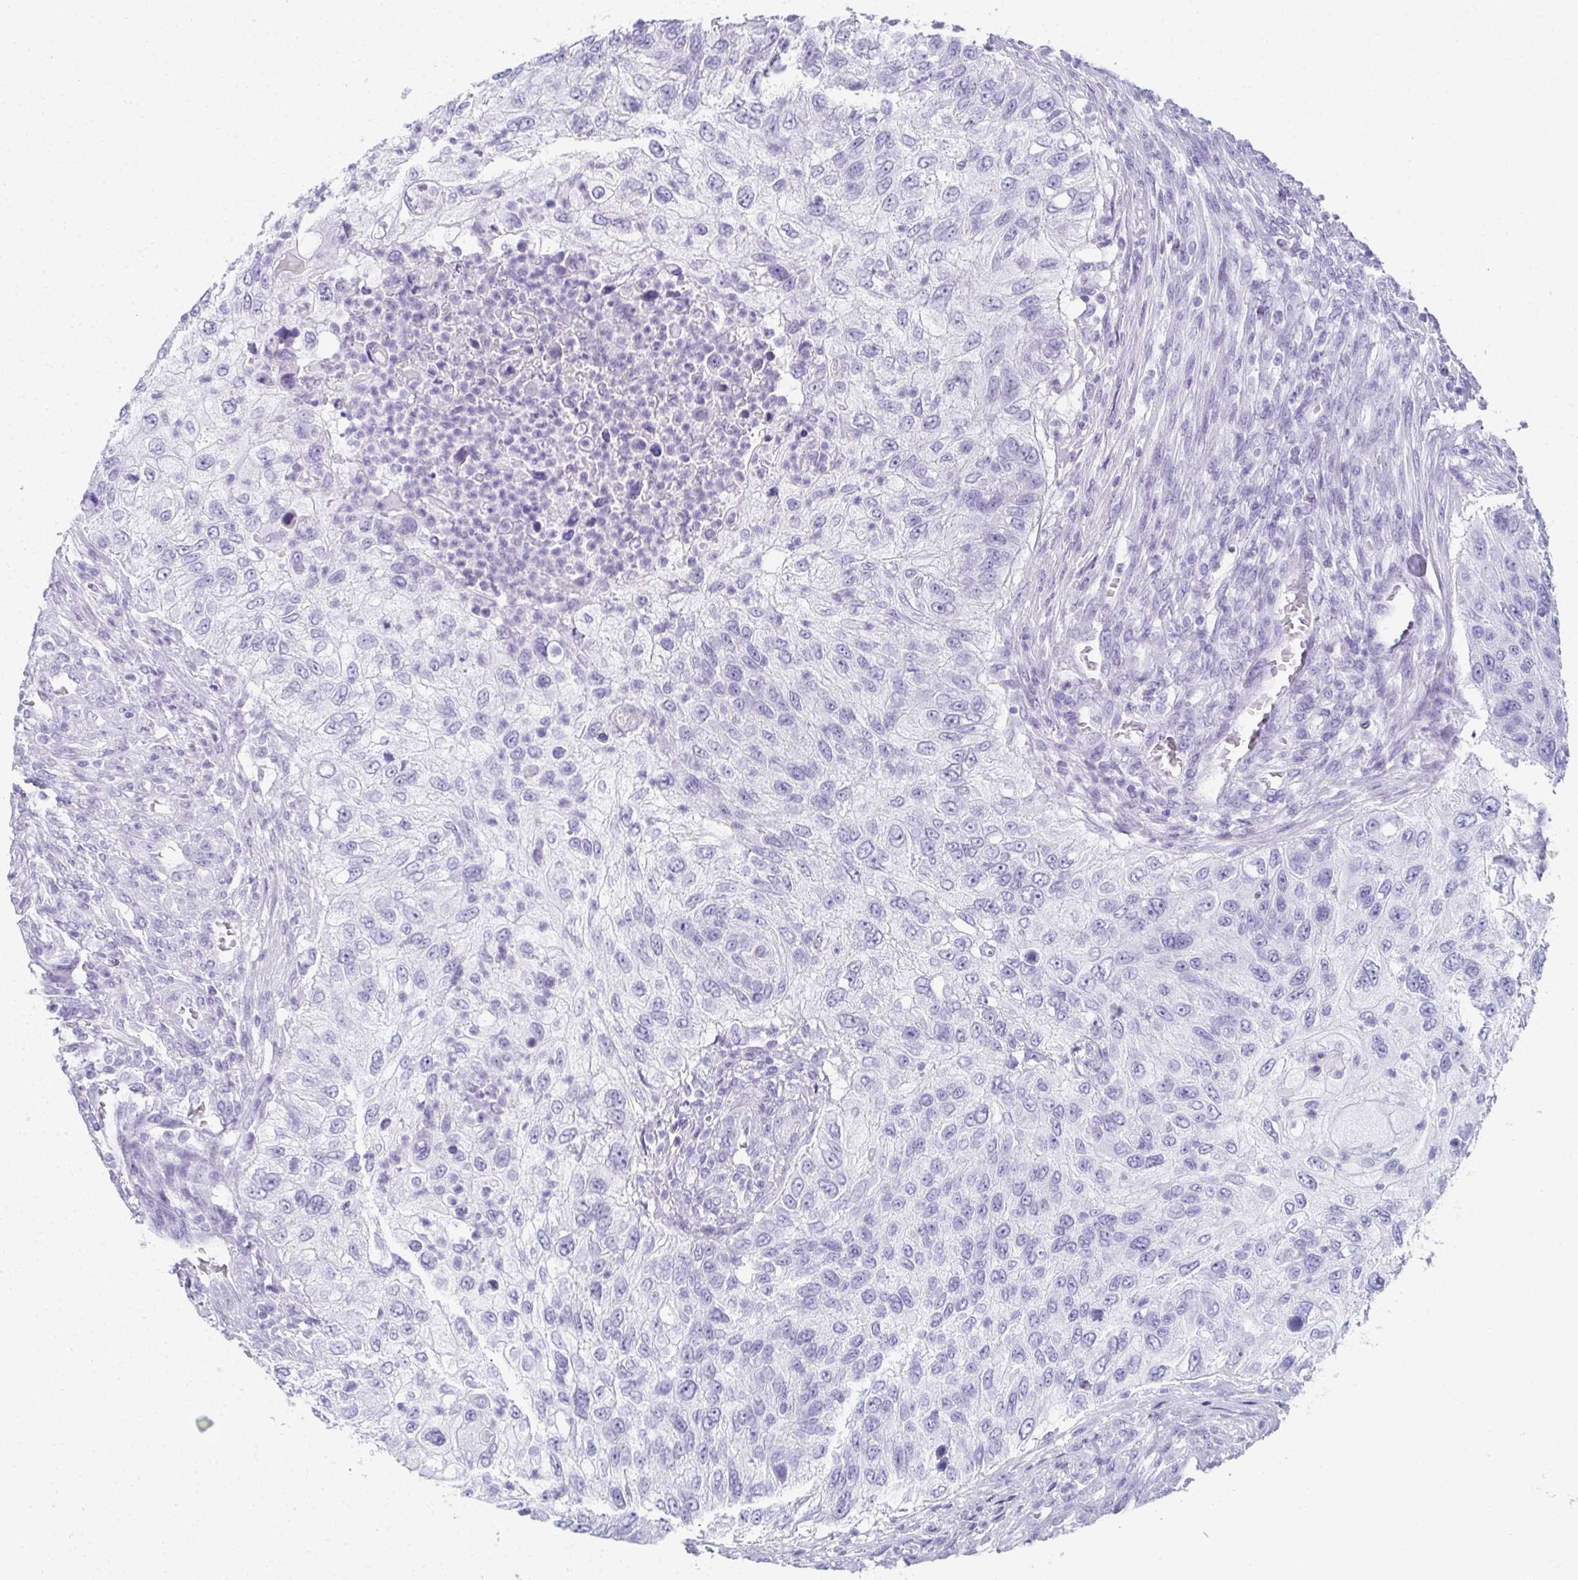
{"staining": {"intensity": "negative", "quantity": "none", "location": "none"}, "tissue": "urothelial cancer", "cell_type": "Tumor cells", "image_type": "cancer", "snomed": [{"axis": "morphology", "description": "Urothelial carcinoma, High grade"}, {"axis": "topography", "description": "Urinary bladder"}], "caption": "A histopathology image of high-grade urothelial carcinoma stained for a protein shows no brown staining in tumor cells.", "gene": "SYCP1", "patient": {"sex": "female", "age": 60}}